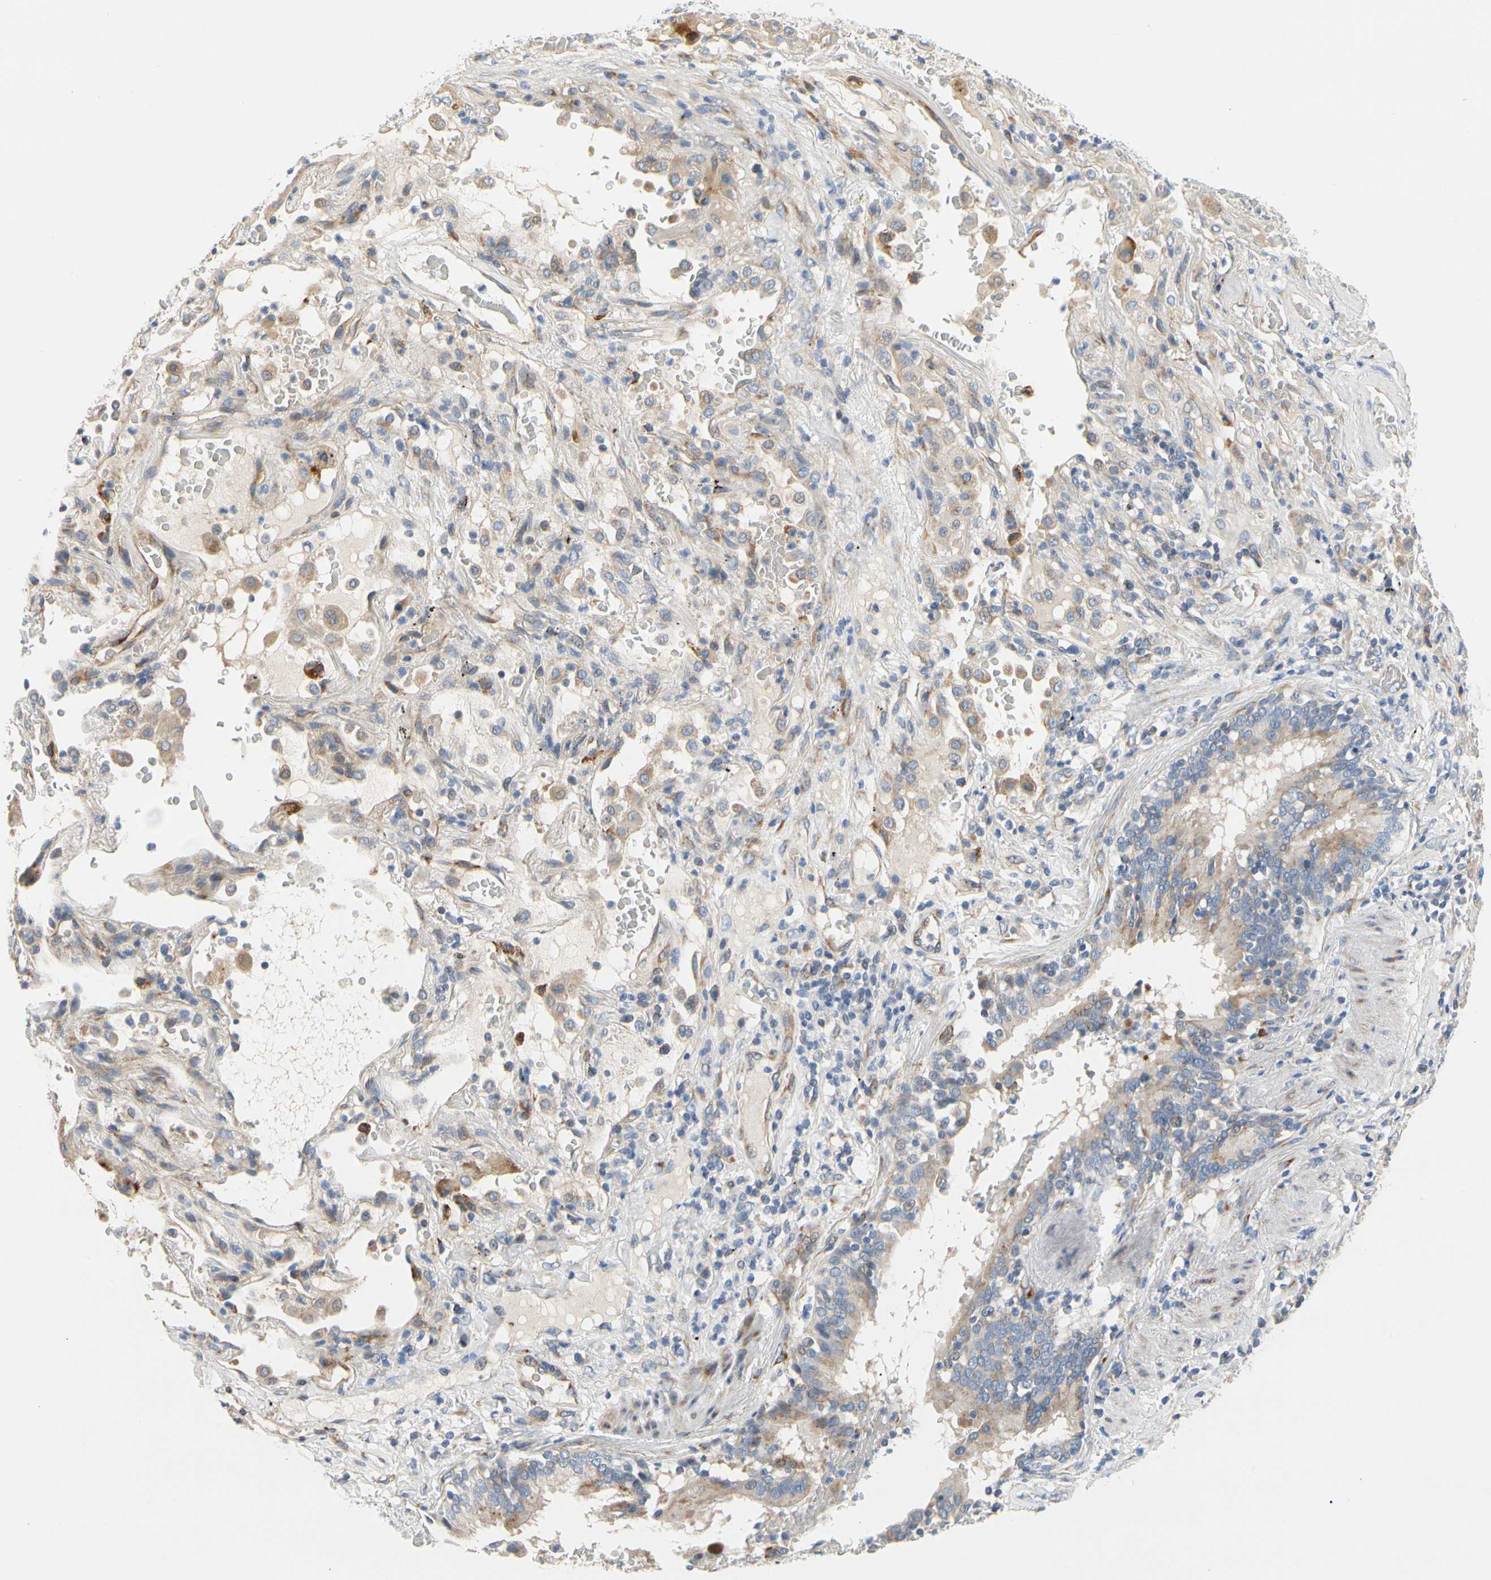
{"staining": {"intensity": "weak", "quantity": "25%-75%", "location": "cytoplasmic/membranous"}, "tissue": "lung cancer", "cell_type": "Tumor cells", "image_type": "cancer", "snomed": [{"axis": "morphology", "description": "Squamous cell carcinoma, NOS"}, {"axis": "topography", "description": "Lung"}], "caption": "This is a micrograph of immunohistochemistry staining of lung cancer, which shows weak staining in the cytoplasmic/membranous of tumor cells.", "gene": "ZNF236", "patient": {"sex": "male", "age": 57}}